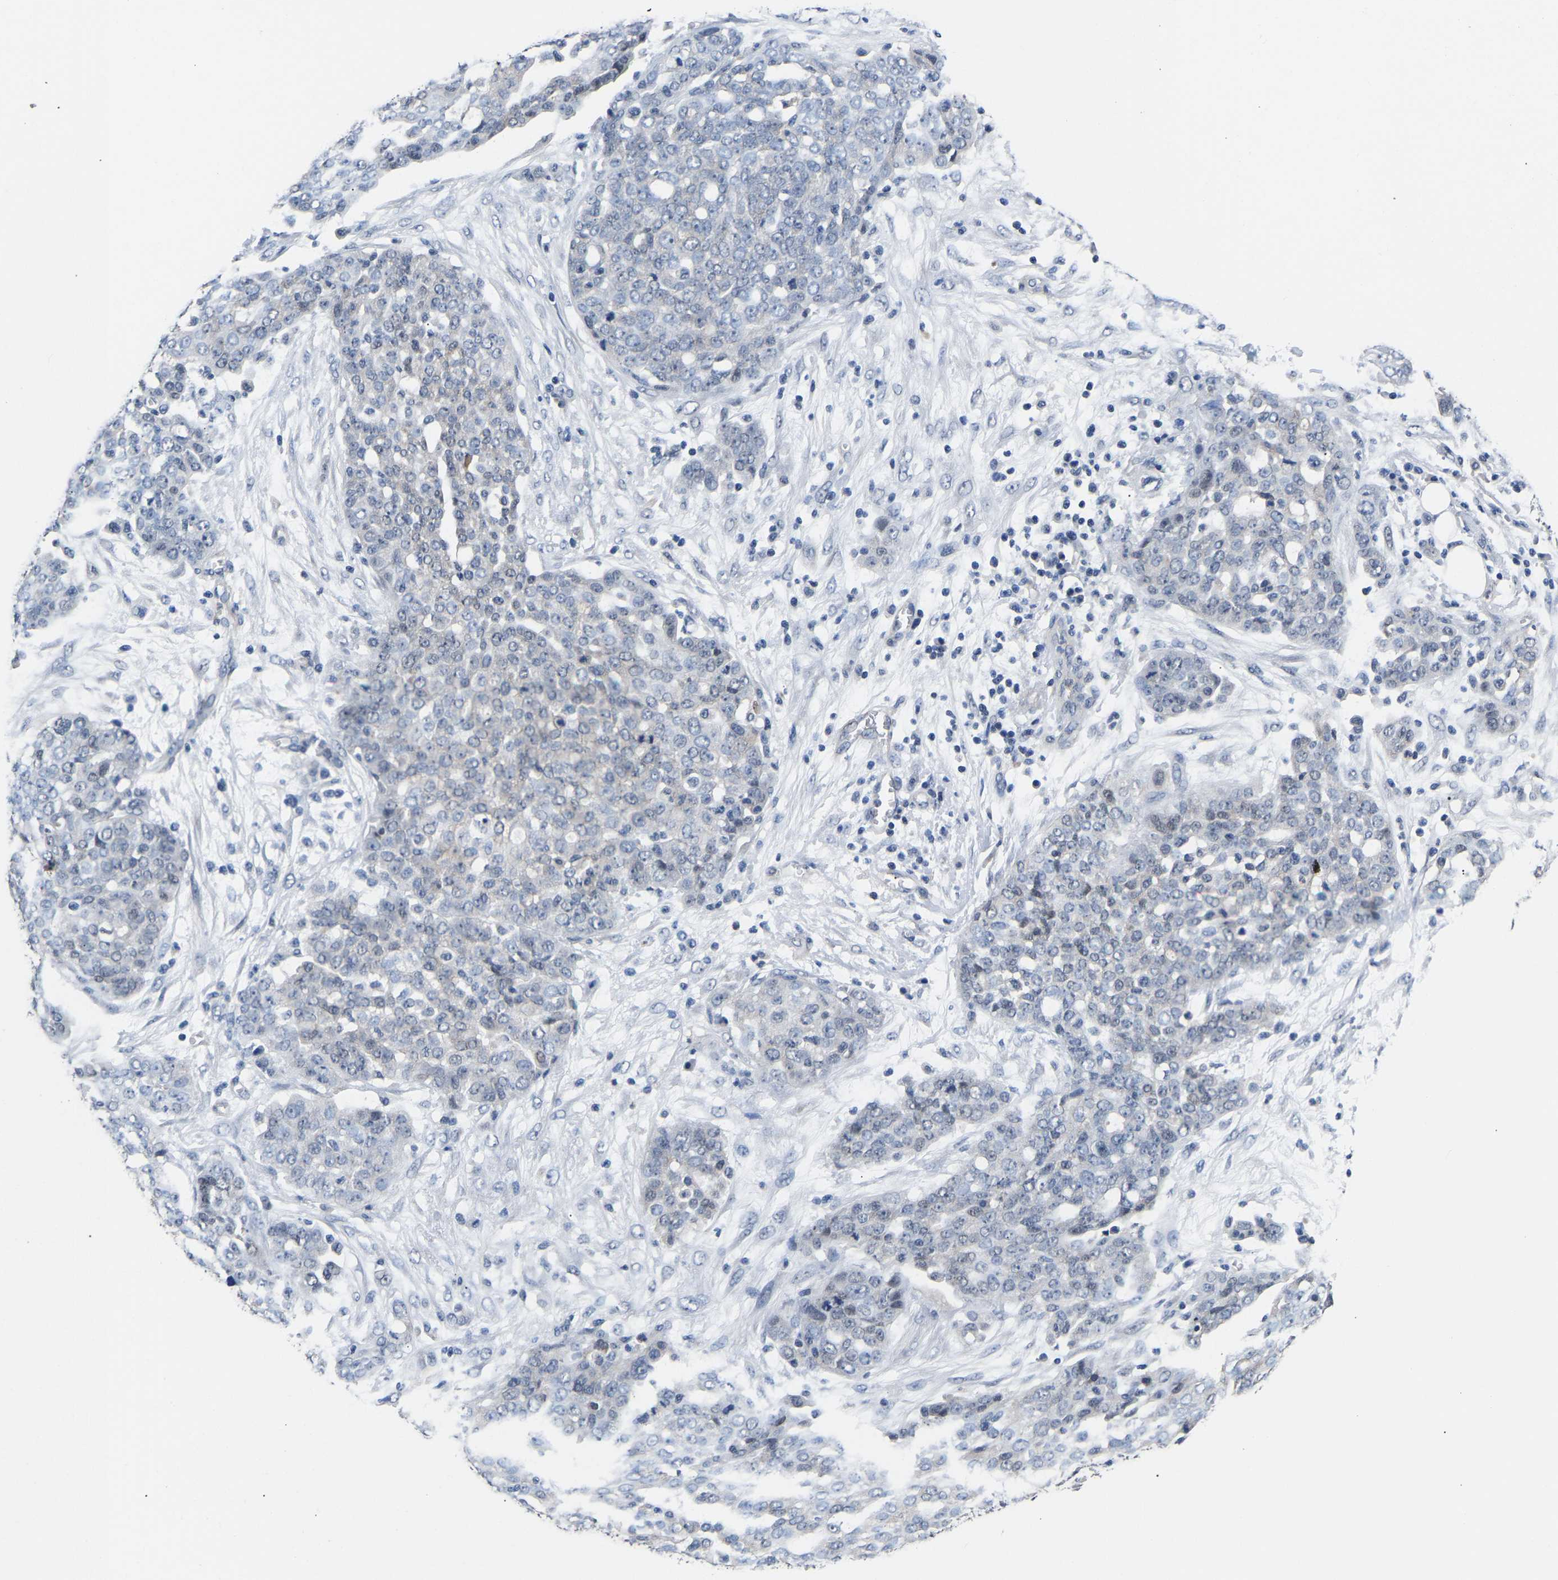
{"staining": {"intensity": "negative", "quantity": "none", "location": "none"}, "tissue": "ovarian cancer", "cell_type": "Tumor cells", "image_type": "cancer", "snomed": [{"axis": "morphology", "description": "Cystadenocarcinoma, serous, NOS"}, {"axis": "topography", "description": "Soft tissue"}, {"axis": "topography", "description": "Ovary"}], "caption": "Photomicrograph shows no protein expression in tumor cells of ovarian cancer (serous cystadenocarcinoma) tissue.", "gene": "METTL16", "patient": {"sex": "female", "age": 57}}